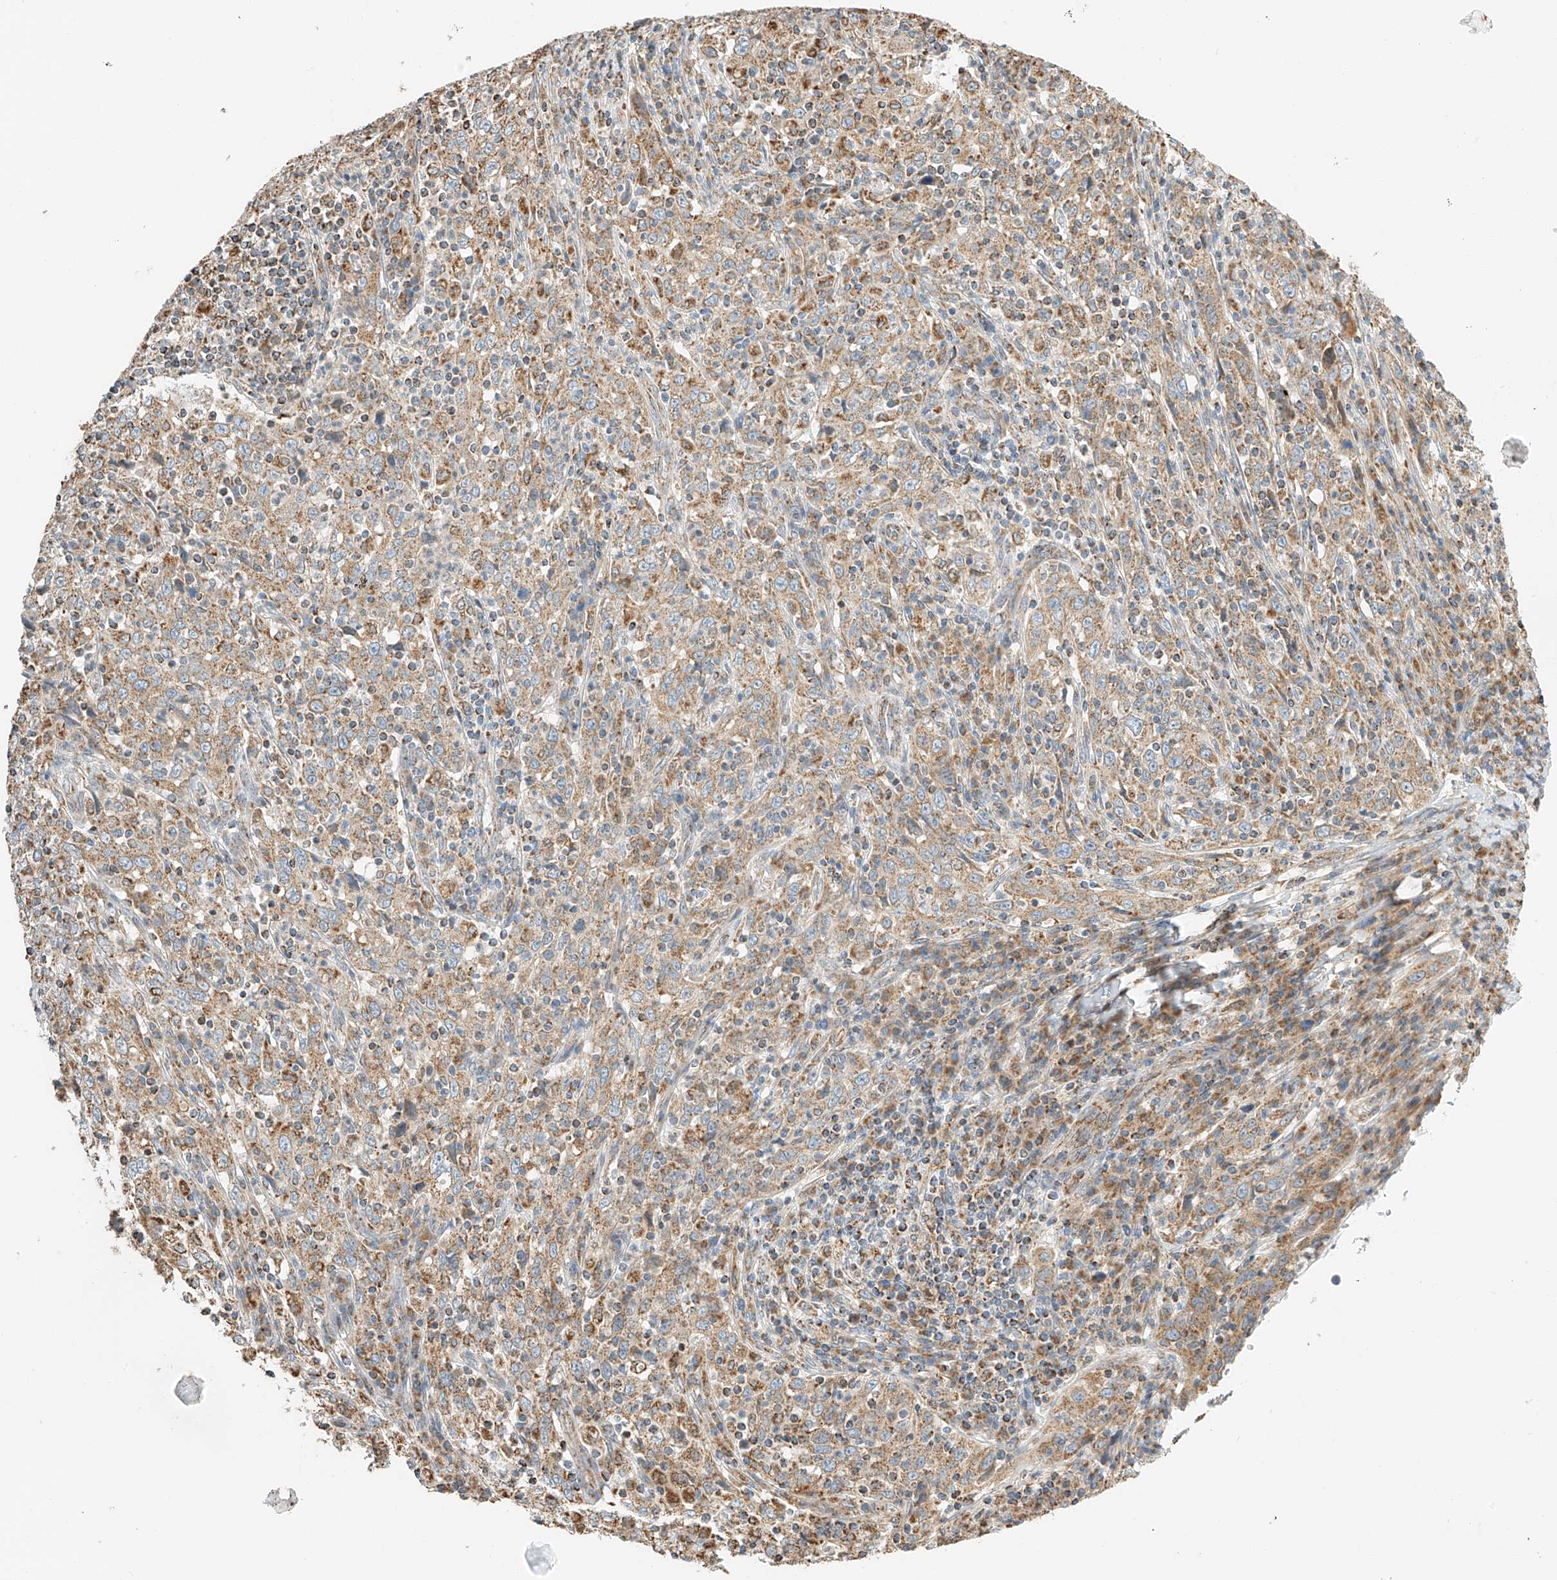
{"staining": {"intensity": "weak", "quantity": ">75%", "location": "cytoplasmic/membranous"}, "tissue": "cervical cancer", "cell_type": "Tumor cells", "image_type": "cancer", "snomed": [{"axis": "morphology", "description": "Squamous cell carcinoma, NOS"}, {"axis": "topography", "description": "Cervix"}], "caption": "The immunohistochemical stain labels weak cytoplasmic/membranous positivity in tumor cells of squamous cell carcinoma (cervical) tissue.", "gene": "YIPF7", "patient": {"sex": "female", "age": 46}}